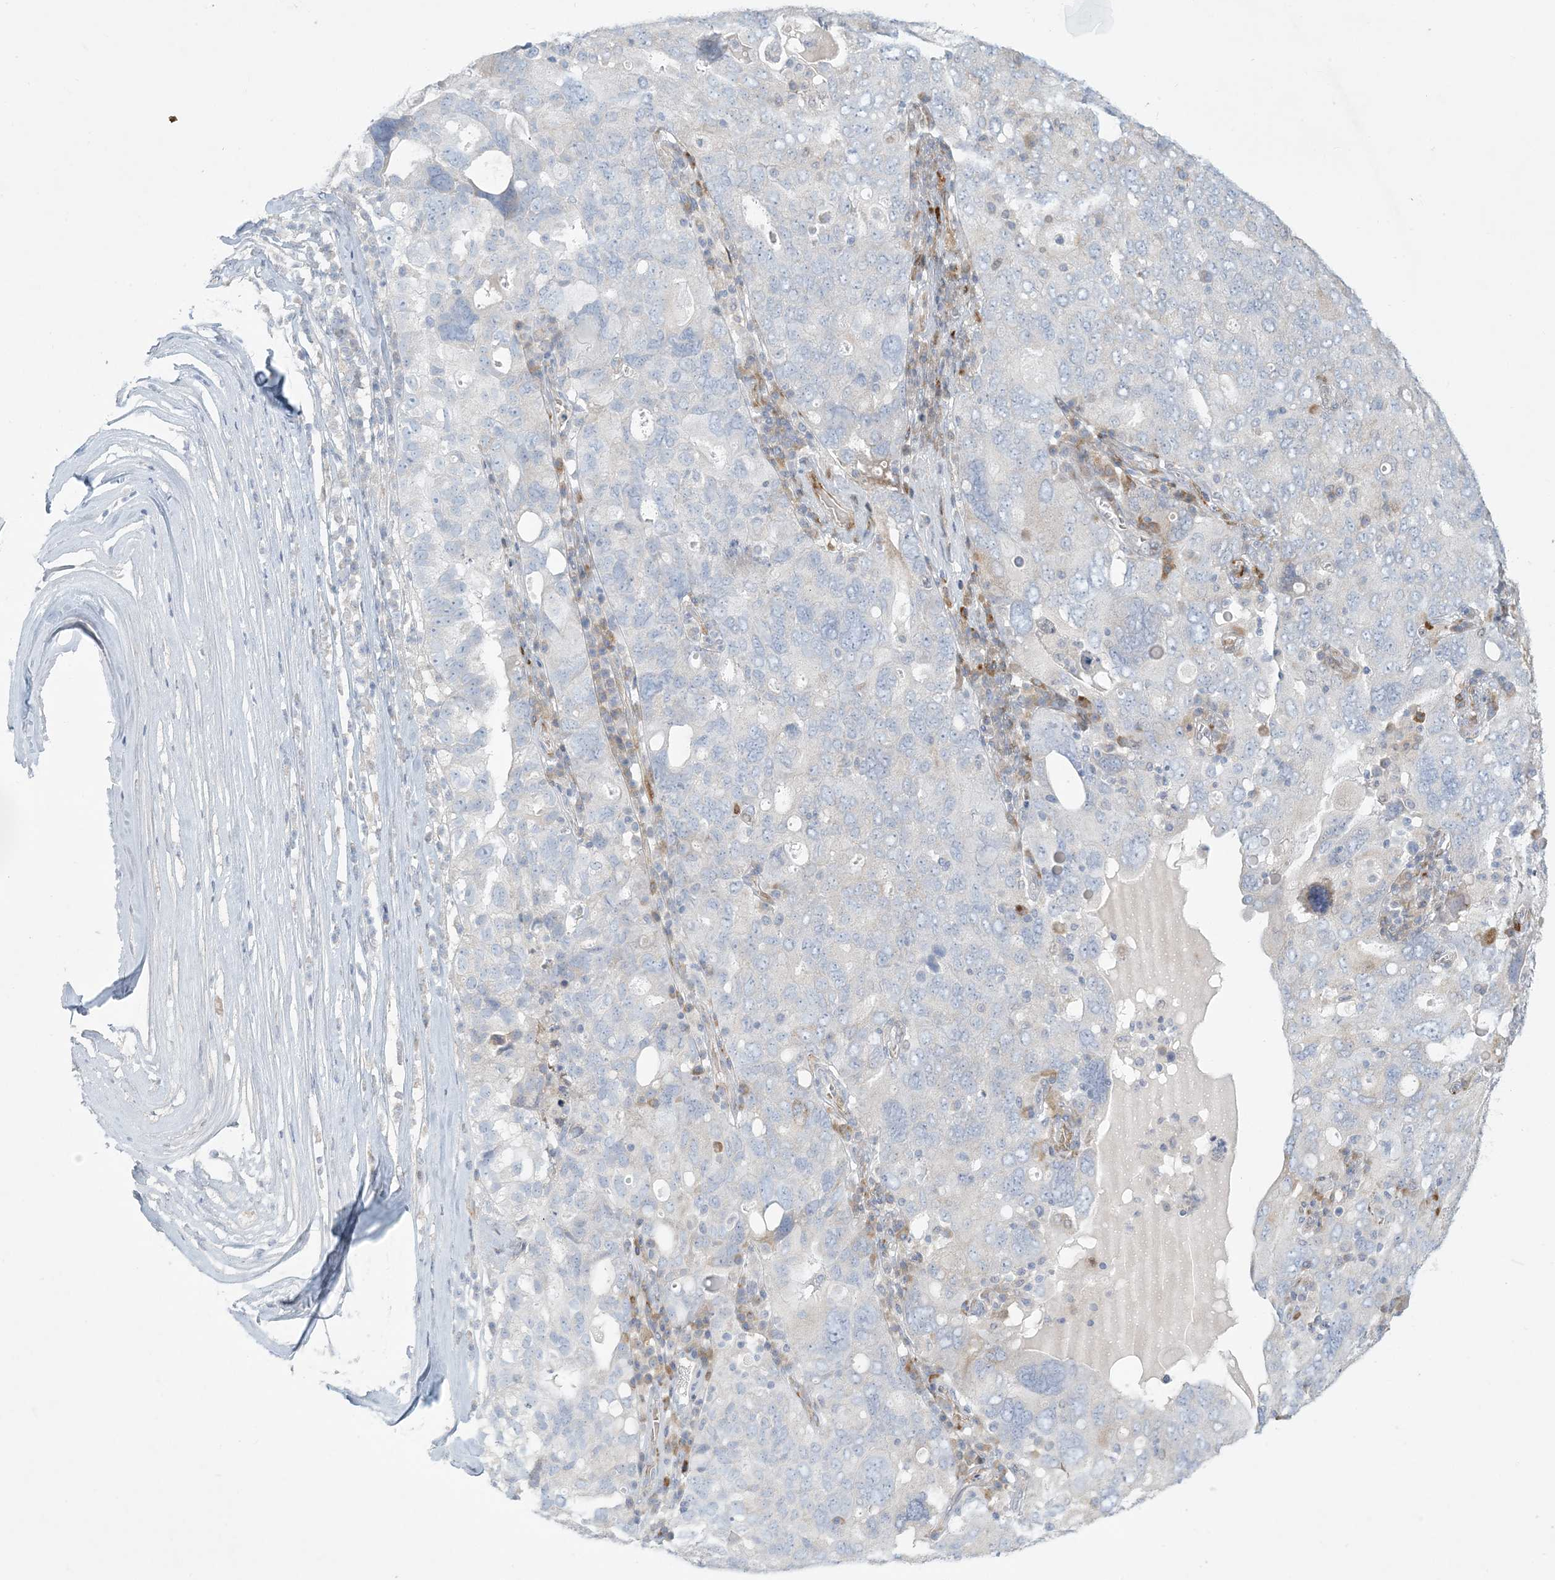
{"staining": {"intensity": "negative", "quantity": "none", "location": "none"}, "tissue": "ovarian cancer", "cell_type": "Tumor cells", "image_type": "cancer", "snomed": [{"axis": "morphology", "description": "Carcinoma, endometroid"}, {"axis": "topography", "description": "Ovary"}], "caption": "Immunohistochemistry of ovarian cancer (endometroid carcinoma) demonstrates no expression in tumor cells.", "gene": "ZNF385D", "patient": {"sex": "female", "age": 62}}